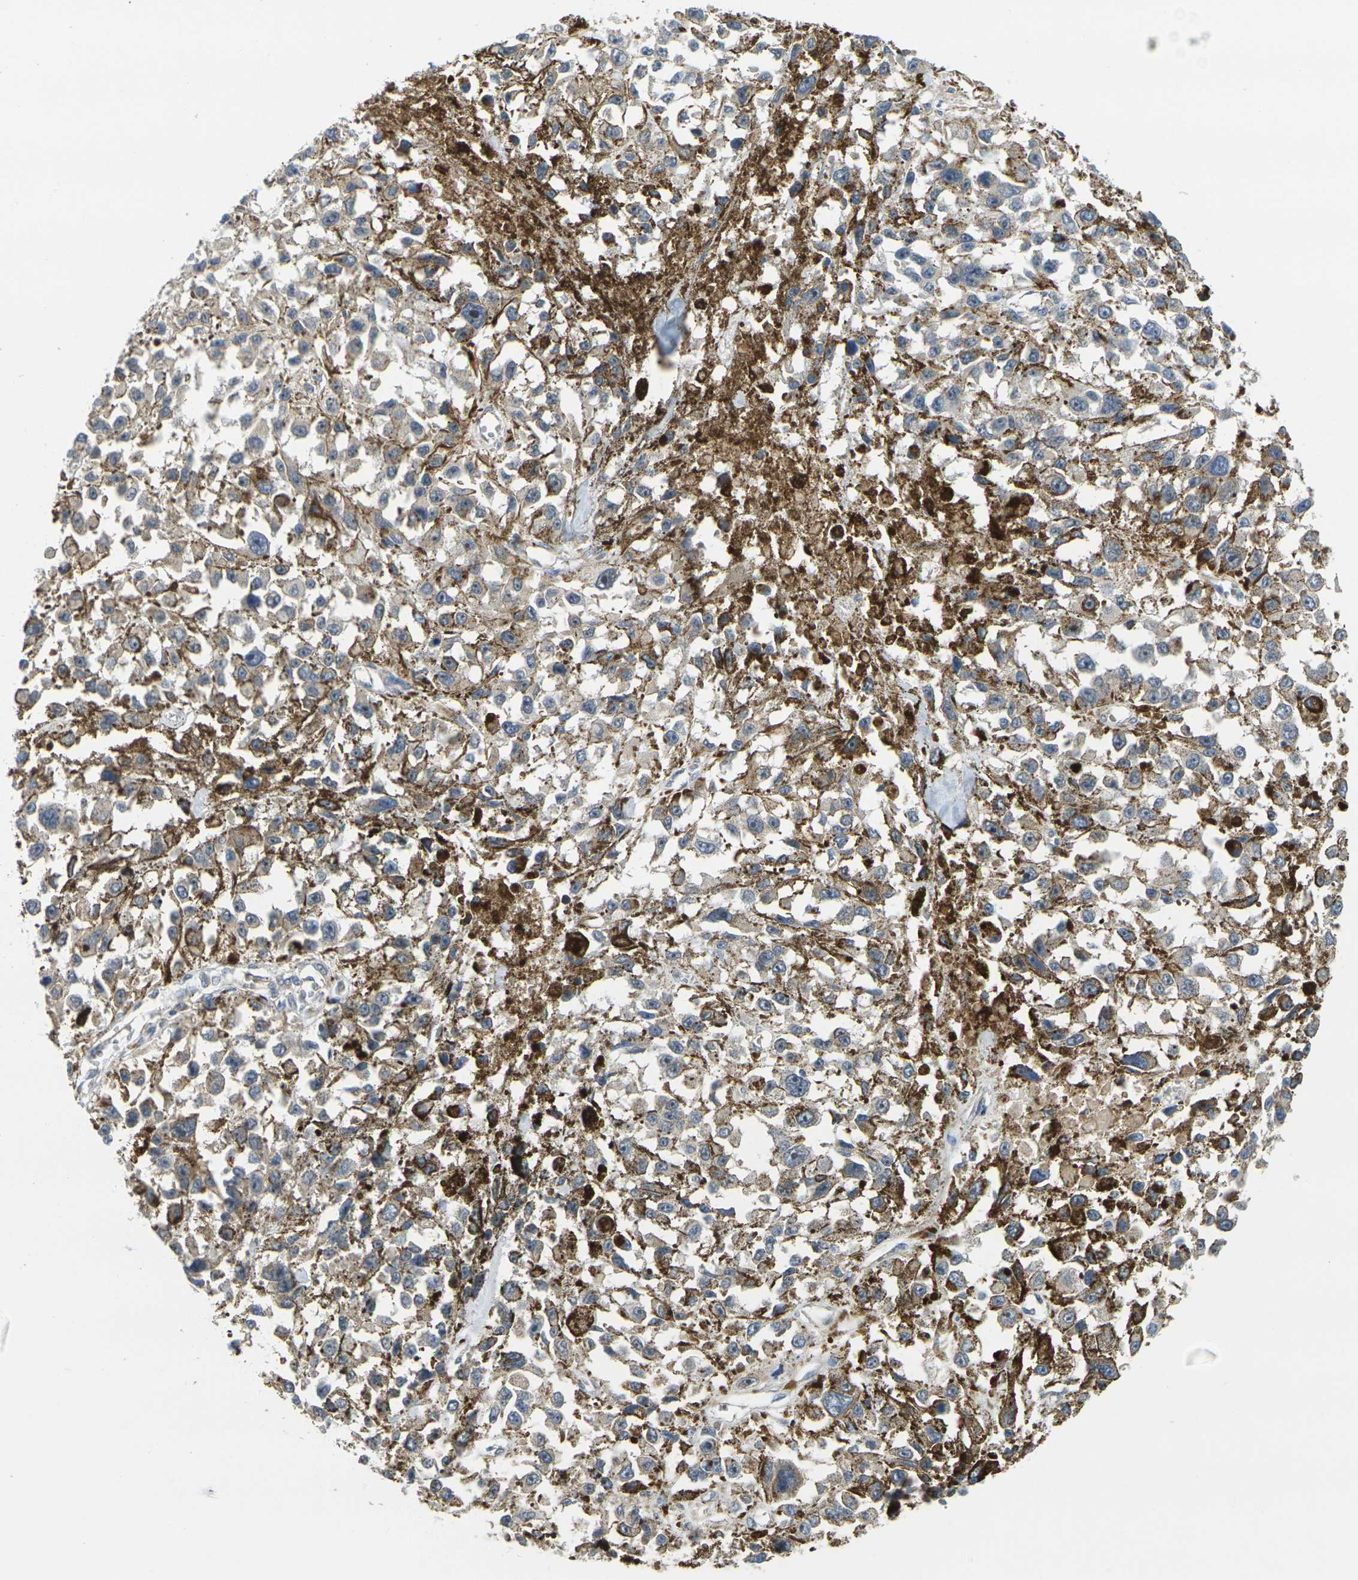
{"staining": {"intensity": "moderate", "quantity": "<25%", "location": "cytoplasmic/membranous"}, "tissue": "melanoma", "cell_type": "Tumor cells", "image_type": "cancer", "snomed": [{"axis": "morphology", "description": "Malignant melanoma, Metastatic site"}, {"axis": "topography", "description": "Lymph node"}], "caption": "A low amount of moderate cytoplasmic/membranous staining is appreciated in approximately <25% of tumor cells in malignant melanoma (metastatic site) tissue.", "gene": "MINAR2", "patient": {"sex": "male", "age": 59}}